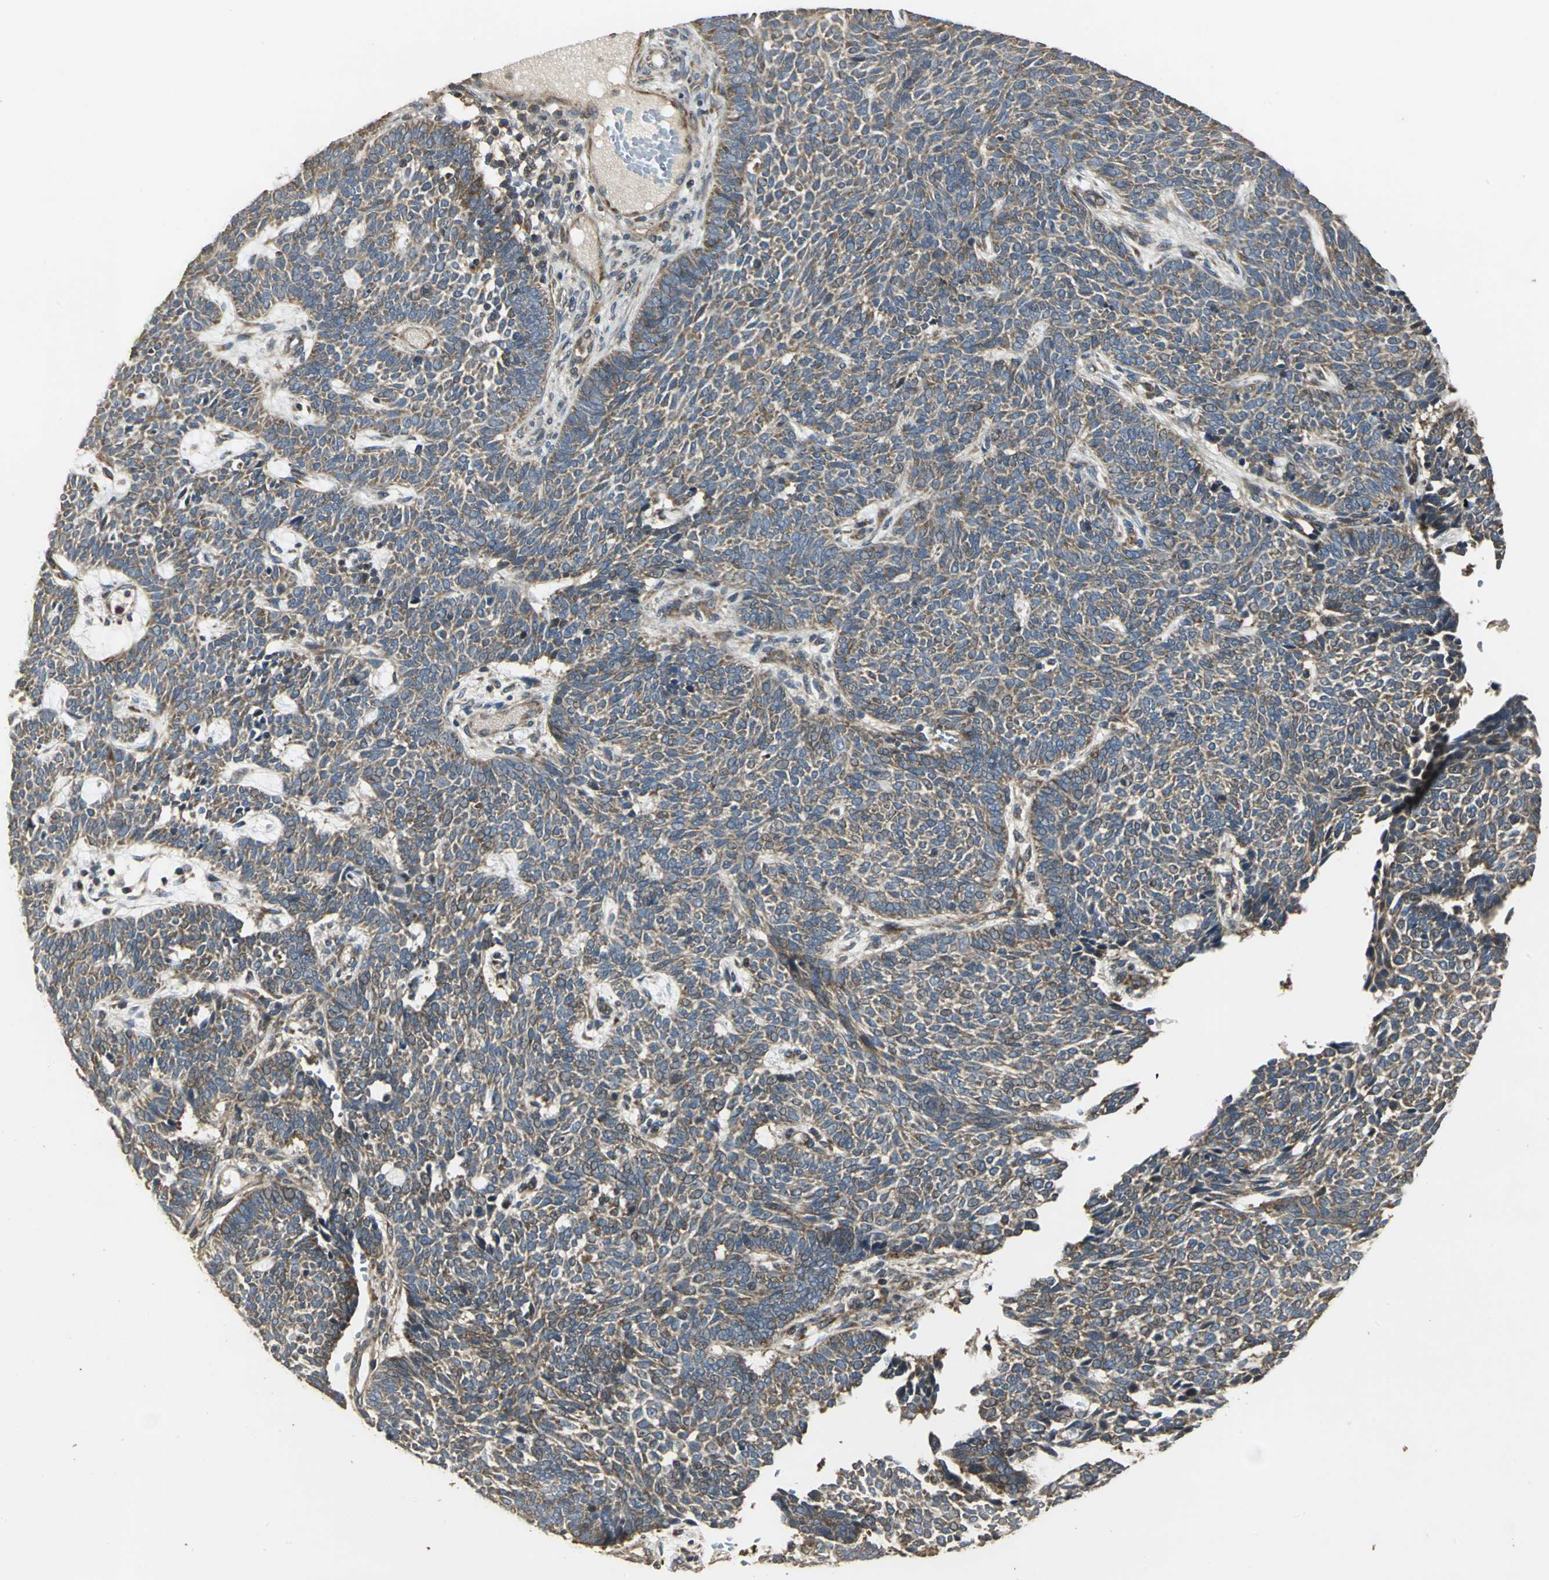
{"staining": {"intensity": "moderate", "quantity": ">75%", "location": "cytoplasmic/membranous"}, "tissue": "skin cancer", "cell_type": "Tumor cells", "image_type": "cancer", "snomed": [{"axis": "morphology", "description": "Normal tissue, NOS"}, {"axis": "morphology", "description": "Basal cell carcinoma"}, {"axis": "topography", "description": "Skin"}], "caption": "This histopathology image shows IHC staining of human skin cancer, with medium moderate cytoplasmic/membranous positivity in approximately >75% of tumor cells.", "gene": "KANK1", "patient": {"sex": "male", "age": 87}}